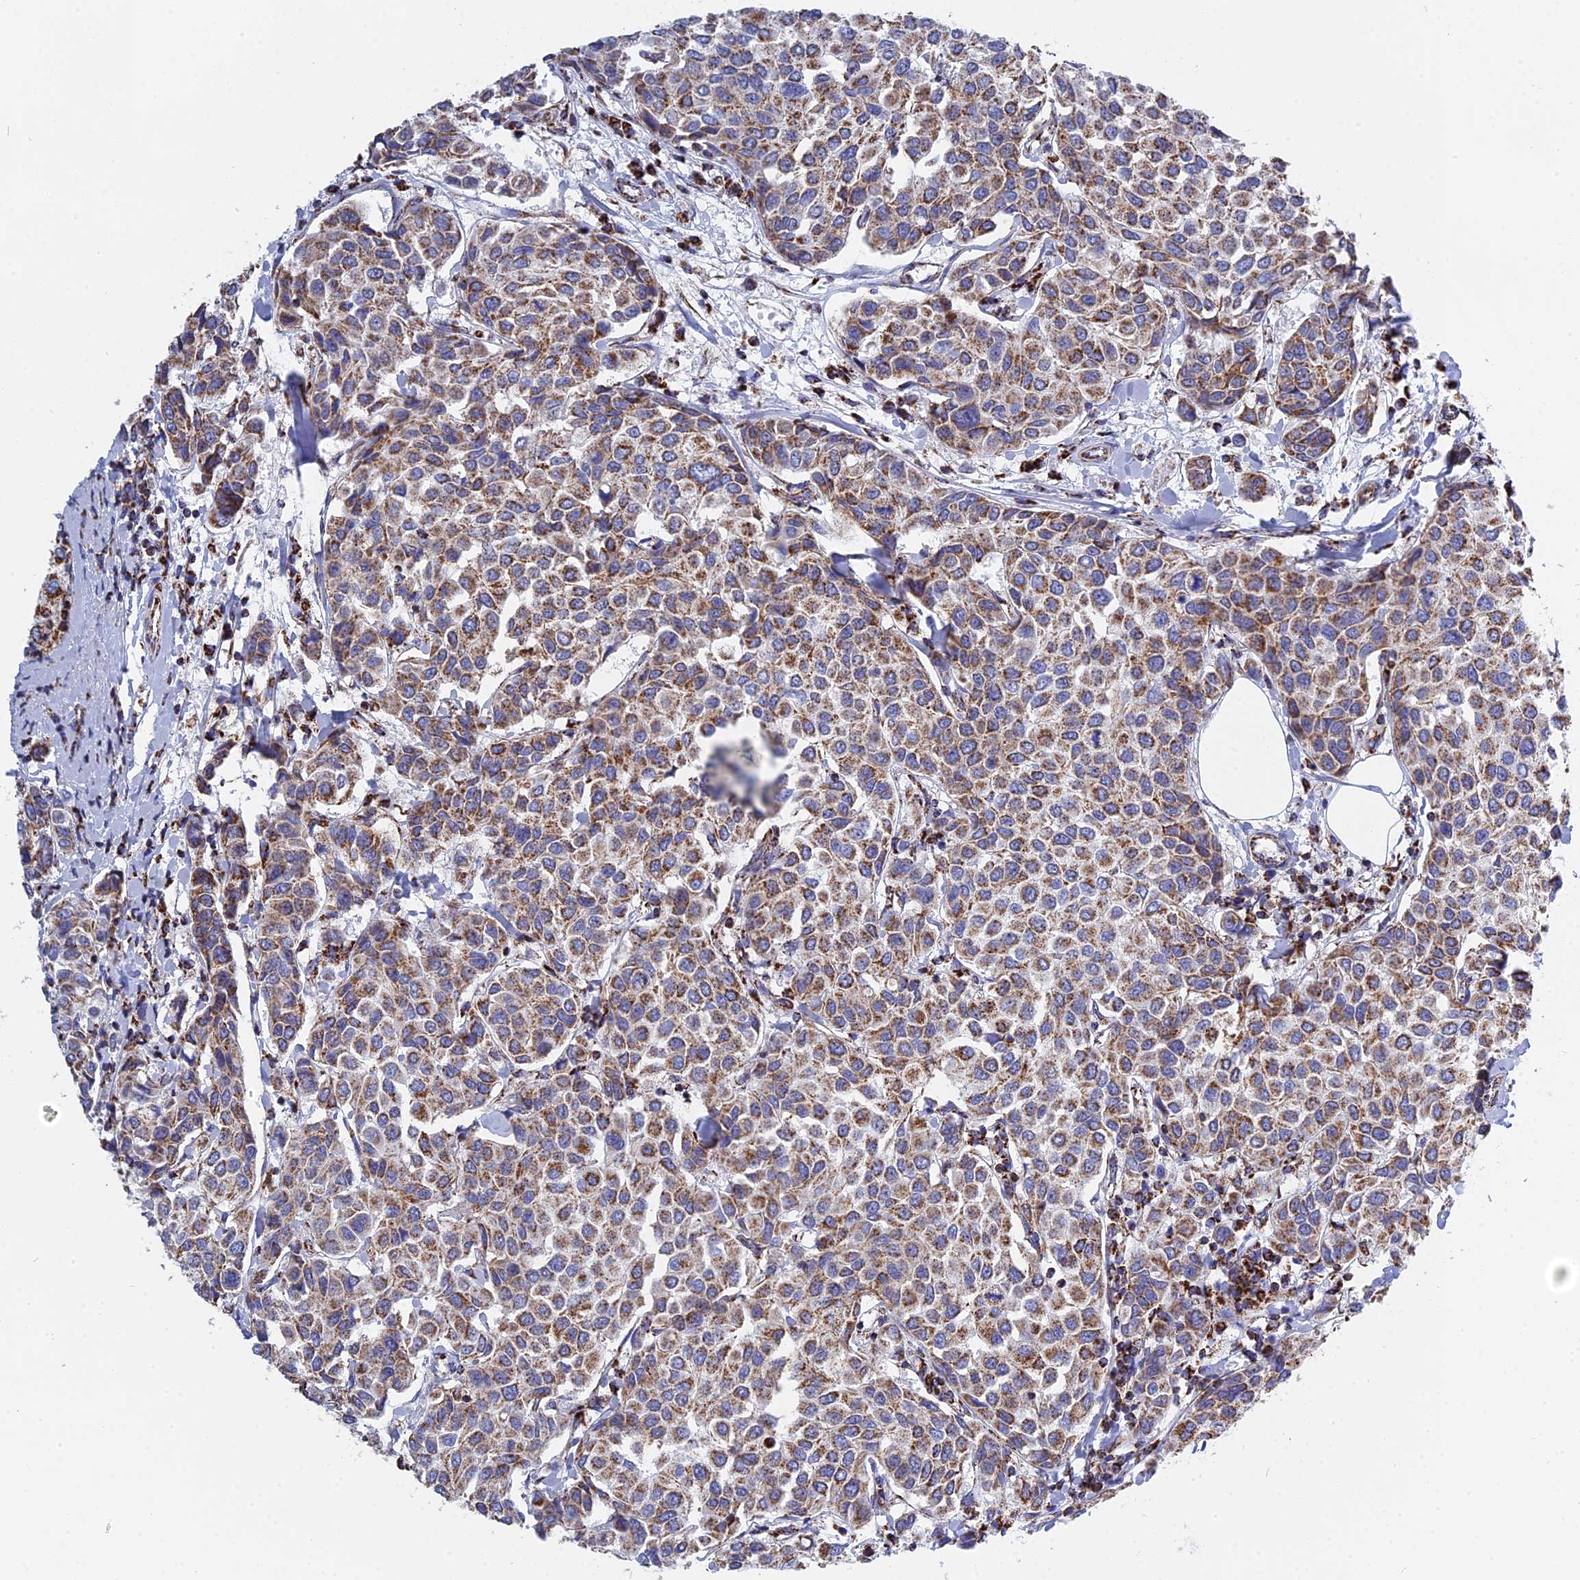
{"staining": {"intensity": "moderate", "quantity": ">75%", "location": "cytoplasmic/membranous"}, "tissue": "breast cancer", "cell_type": "Tumor cells", "image_type": "cancer", "snomed": [{"axis": "morphology", "description": "Duct carcinoma"}, {"axis": "topography", "description": "Breast"}], "caption": "Human invasive ductal carcinoma (breast) stained with a protein marker reveals moderate staining in tumor cells.", "gene": "NDUFA5", "patient": {"sex": "female", "age": 55}}